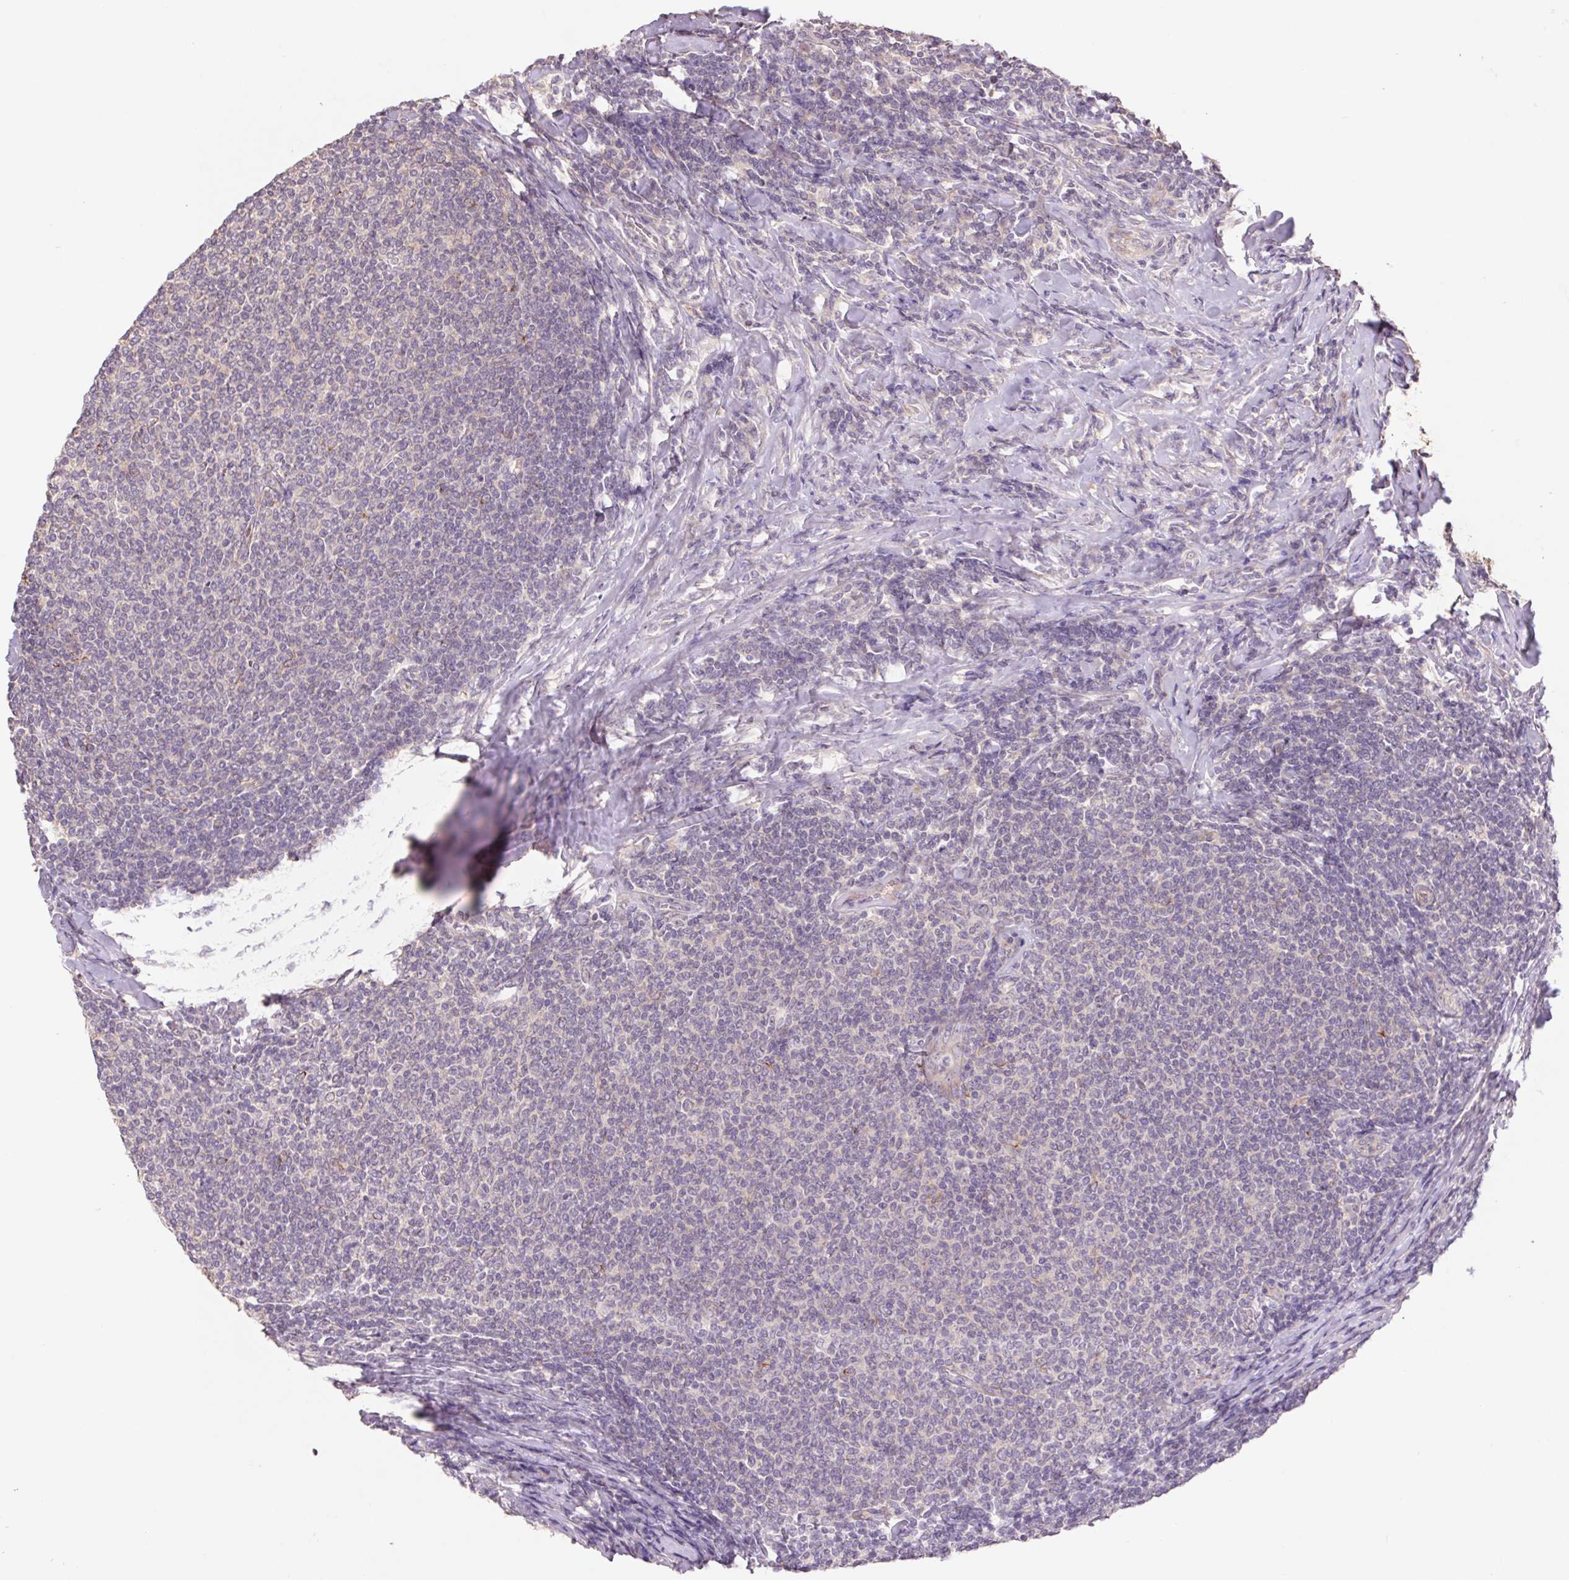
{"staining": {"intensity": "negative", "quantity": "none", "location": "none"}, "tissue": "lymphoma", "cell_type": "Tumor cells", "image_type": "cancer", "snomed": [{"axis": "morphology", "description": "Malignant lymphoma, non-Hodgkin's type, Low grade"}, {"axis": "topography", "description": "Lymph node"}], "caption": "This photomicrograph is of low-grade malignant lymphoma, non-Hodgkin's type stained with immunohistochemistry to label a protein in brown with the nuclei are counter-stained blue. There is no expression in tumor cells.", "gene": "GRM2", "patient": {"sex": "male", "age": 52}}